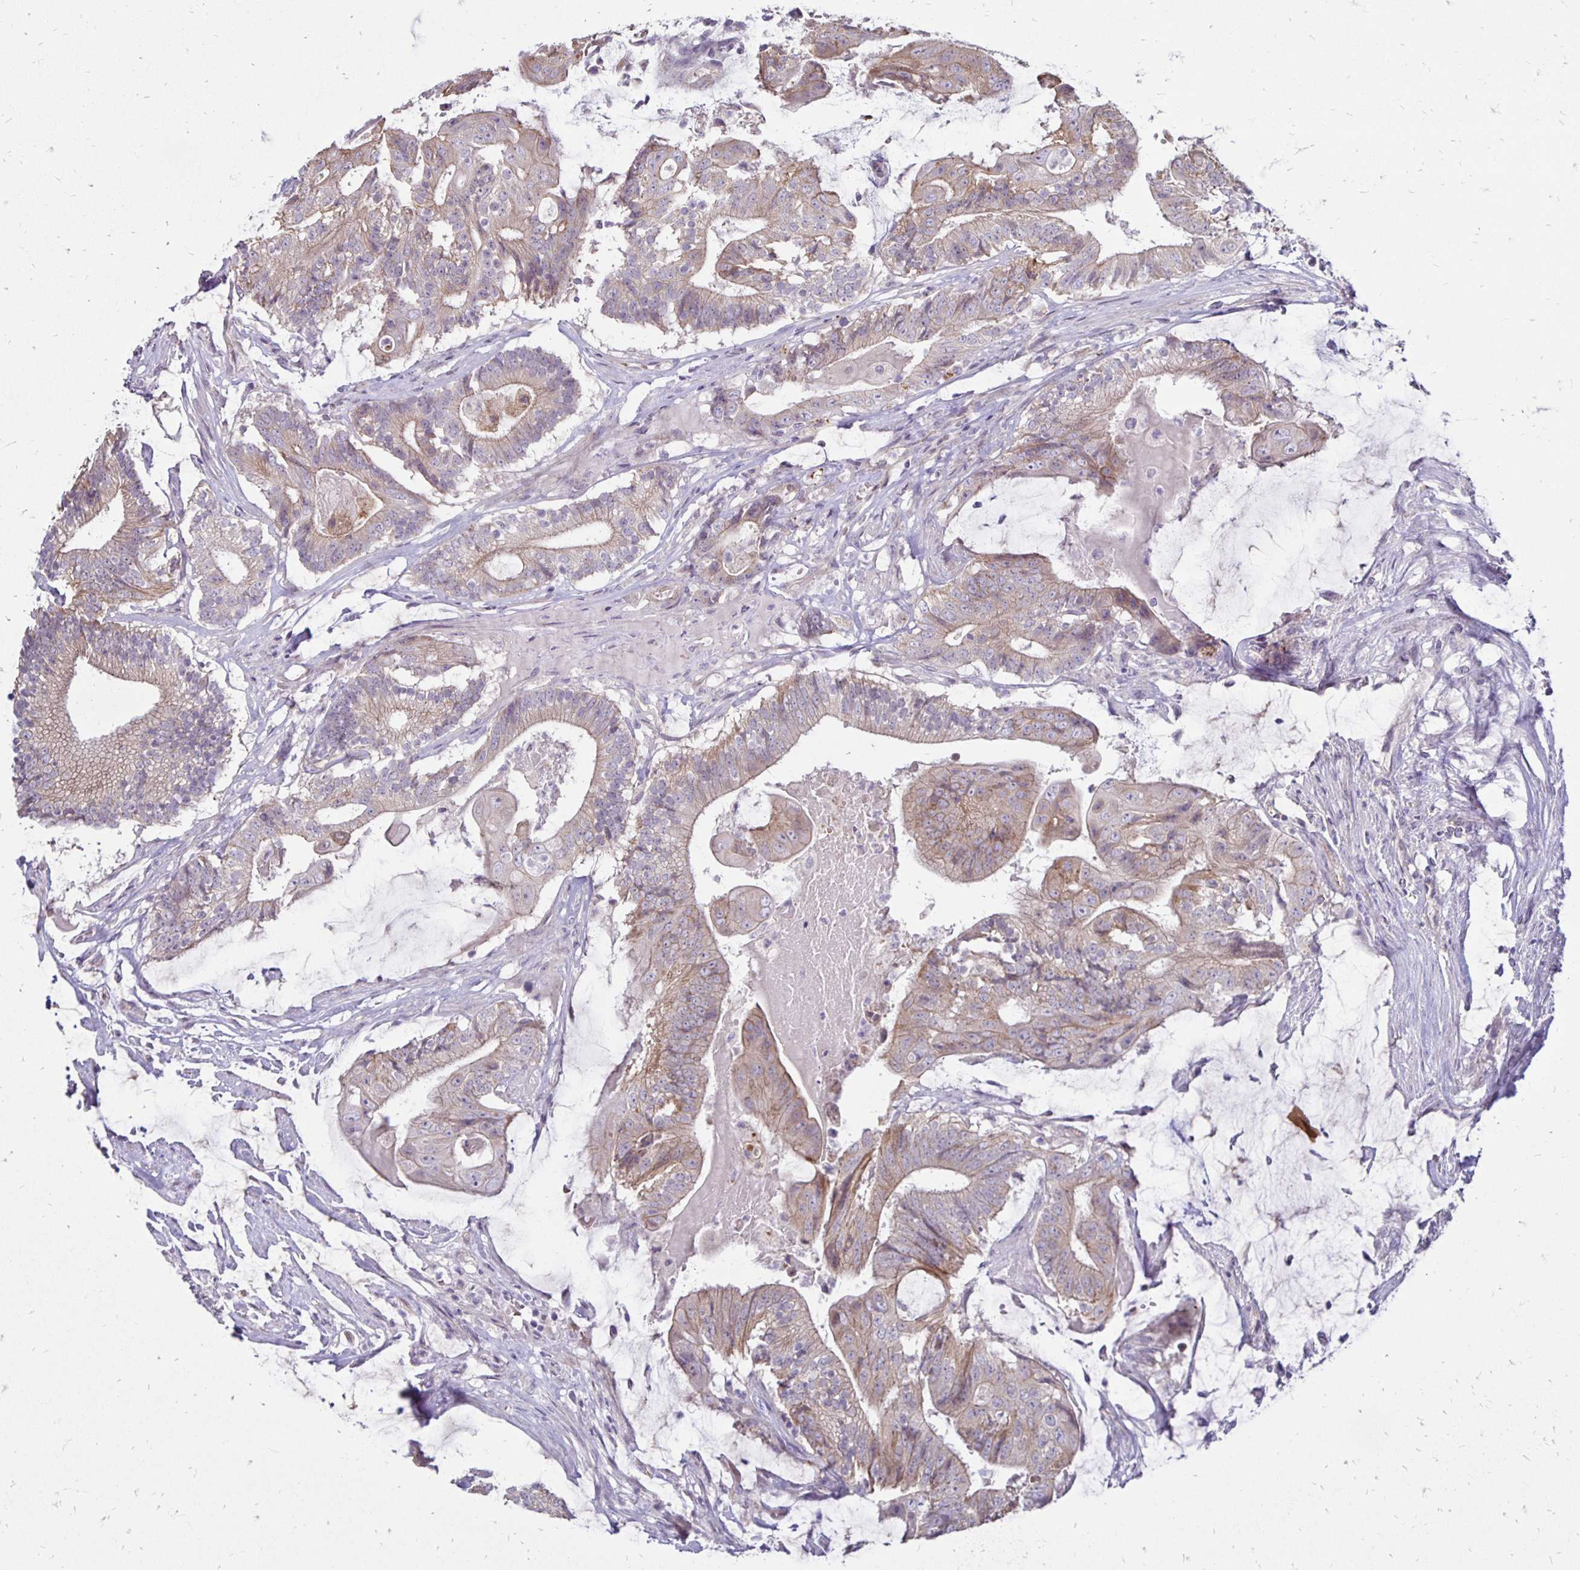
{"staining": {"intensity": "weak", "quantity": "25%-75%", "location": "cytoplasmic/membranous"}, "tissue": "colorectal cancer", "cell_type": "Tumor cells", "image_type": "cancer", "snomed": [{"axis": "morphology", "description": "Adenocarcinoma, NOS"}, {"axis": "topography", "description": "Colon"}], "caption": "Adenocarcinoma (colorectal) tissue demonstrates weak cytoplasmic/membranous staining in approximately 25%-75% of tumor cells", "gene": "KATNBL1", "patient": {"sex": "female", "age": 43}}